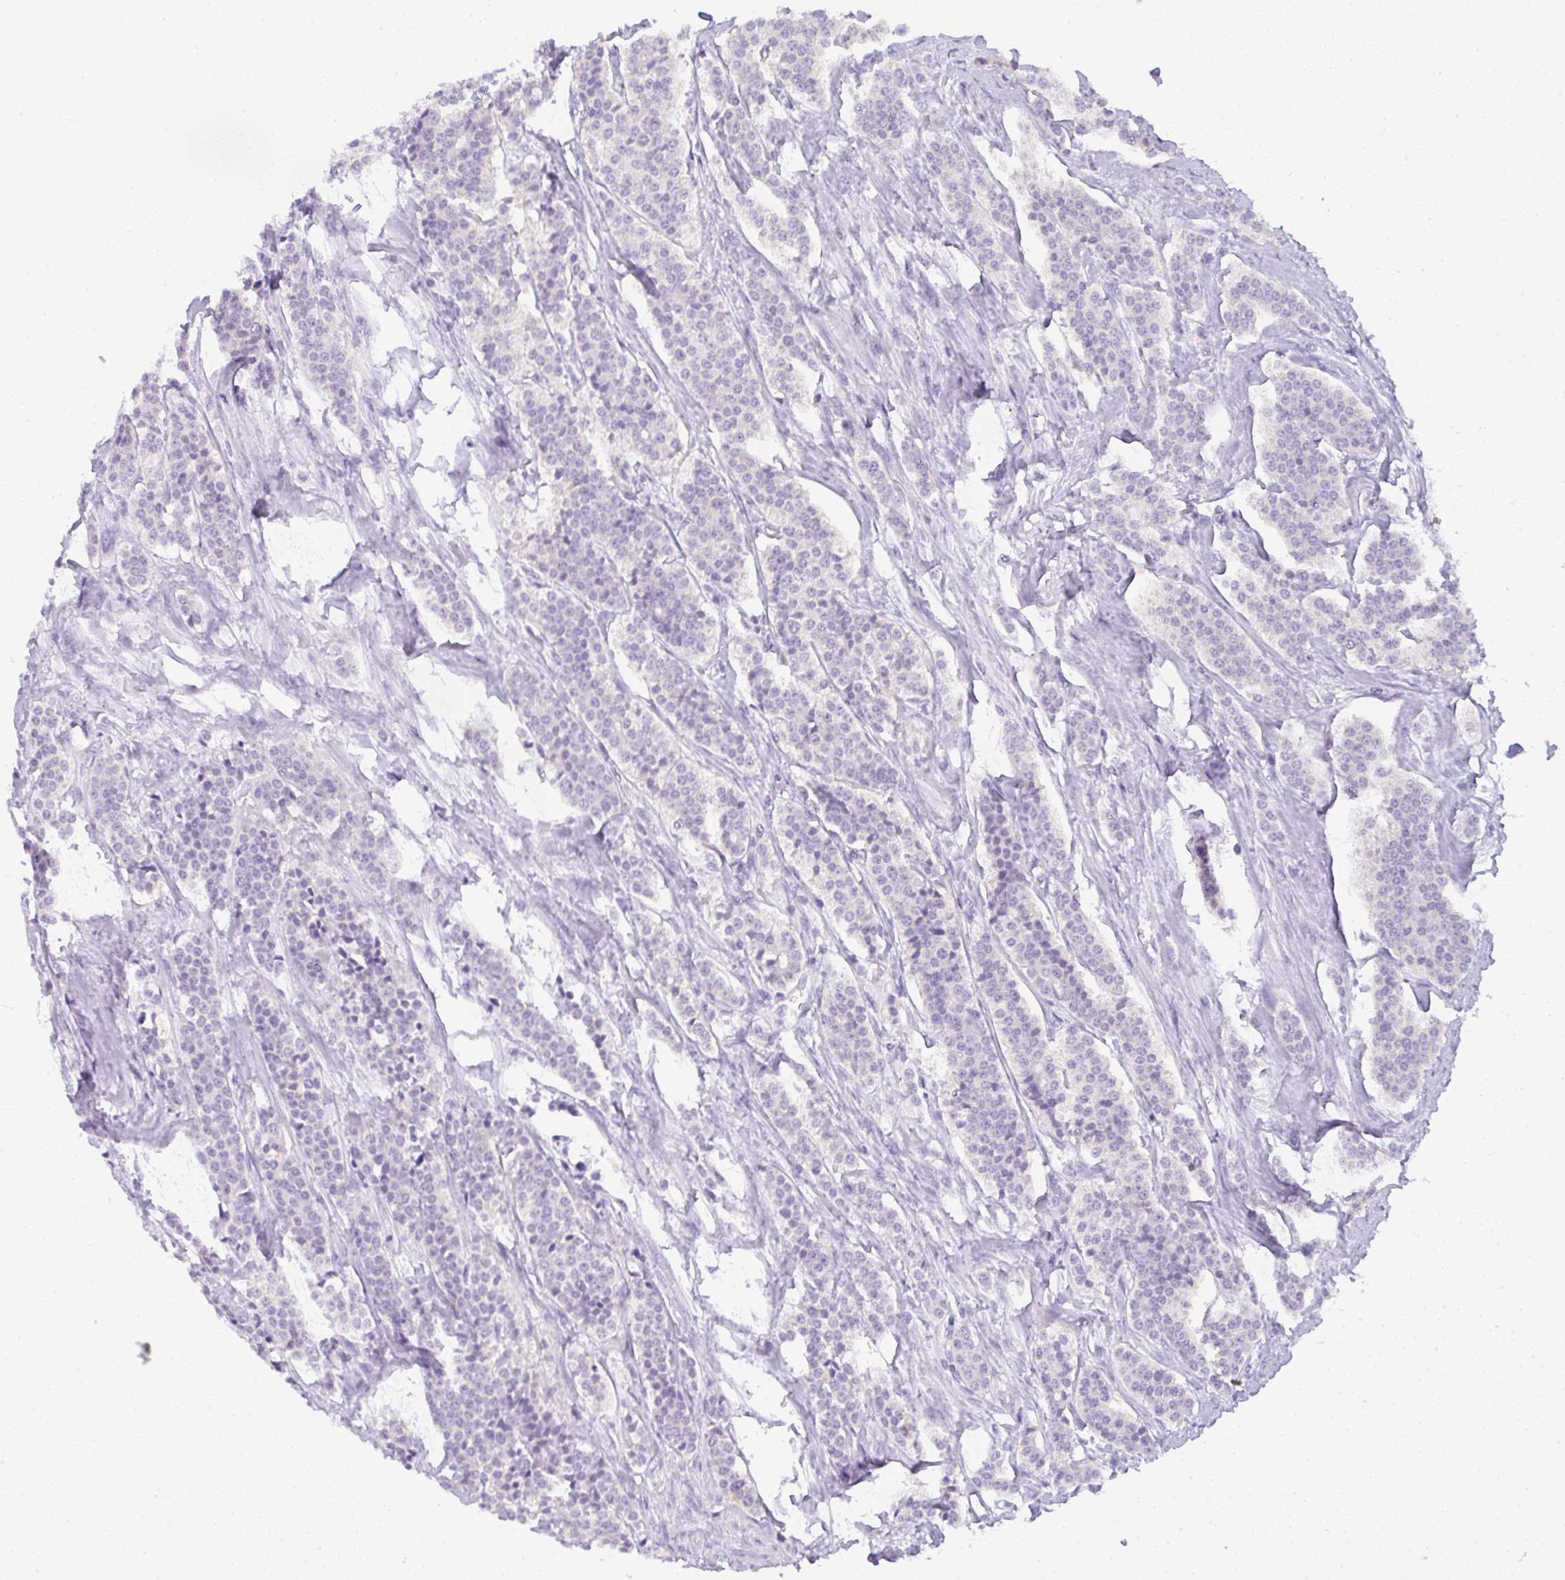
{"staining": {"intensity": "negative", "quantity": "none", "location": "none"}, "tissue": "carcinoid", "cell_type": "Tumor cells", "image_type": "cancer", "snomed": [{"axis": "morphology", "description": "Carcinoid, malignant, NOS"}, {"axis": "topography", "description": "Small intestine"}], "caption": "Carcinoid (malignant) was stained to show a protein in brown. There is no significant positivity in tumor cells.", "gene": "LPAR4", "patient": {"sex": "male", "age": 63}}